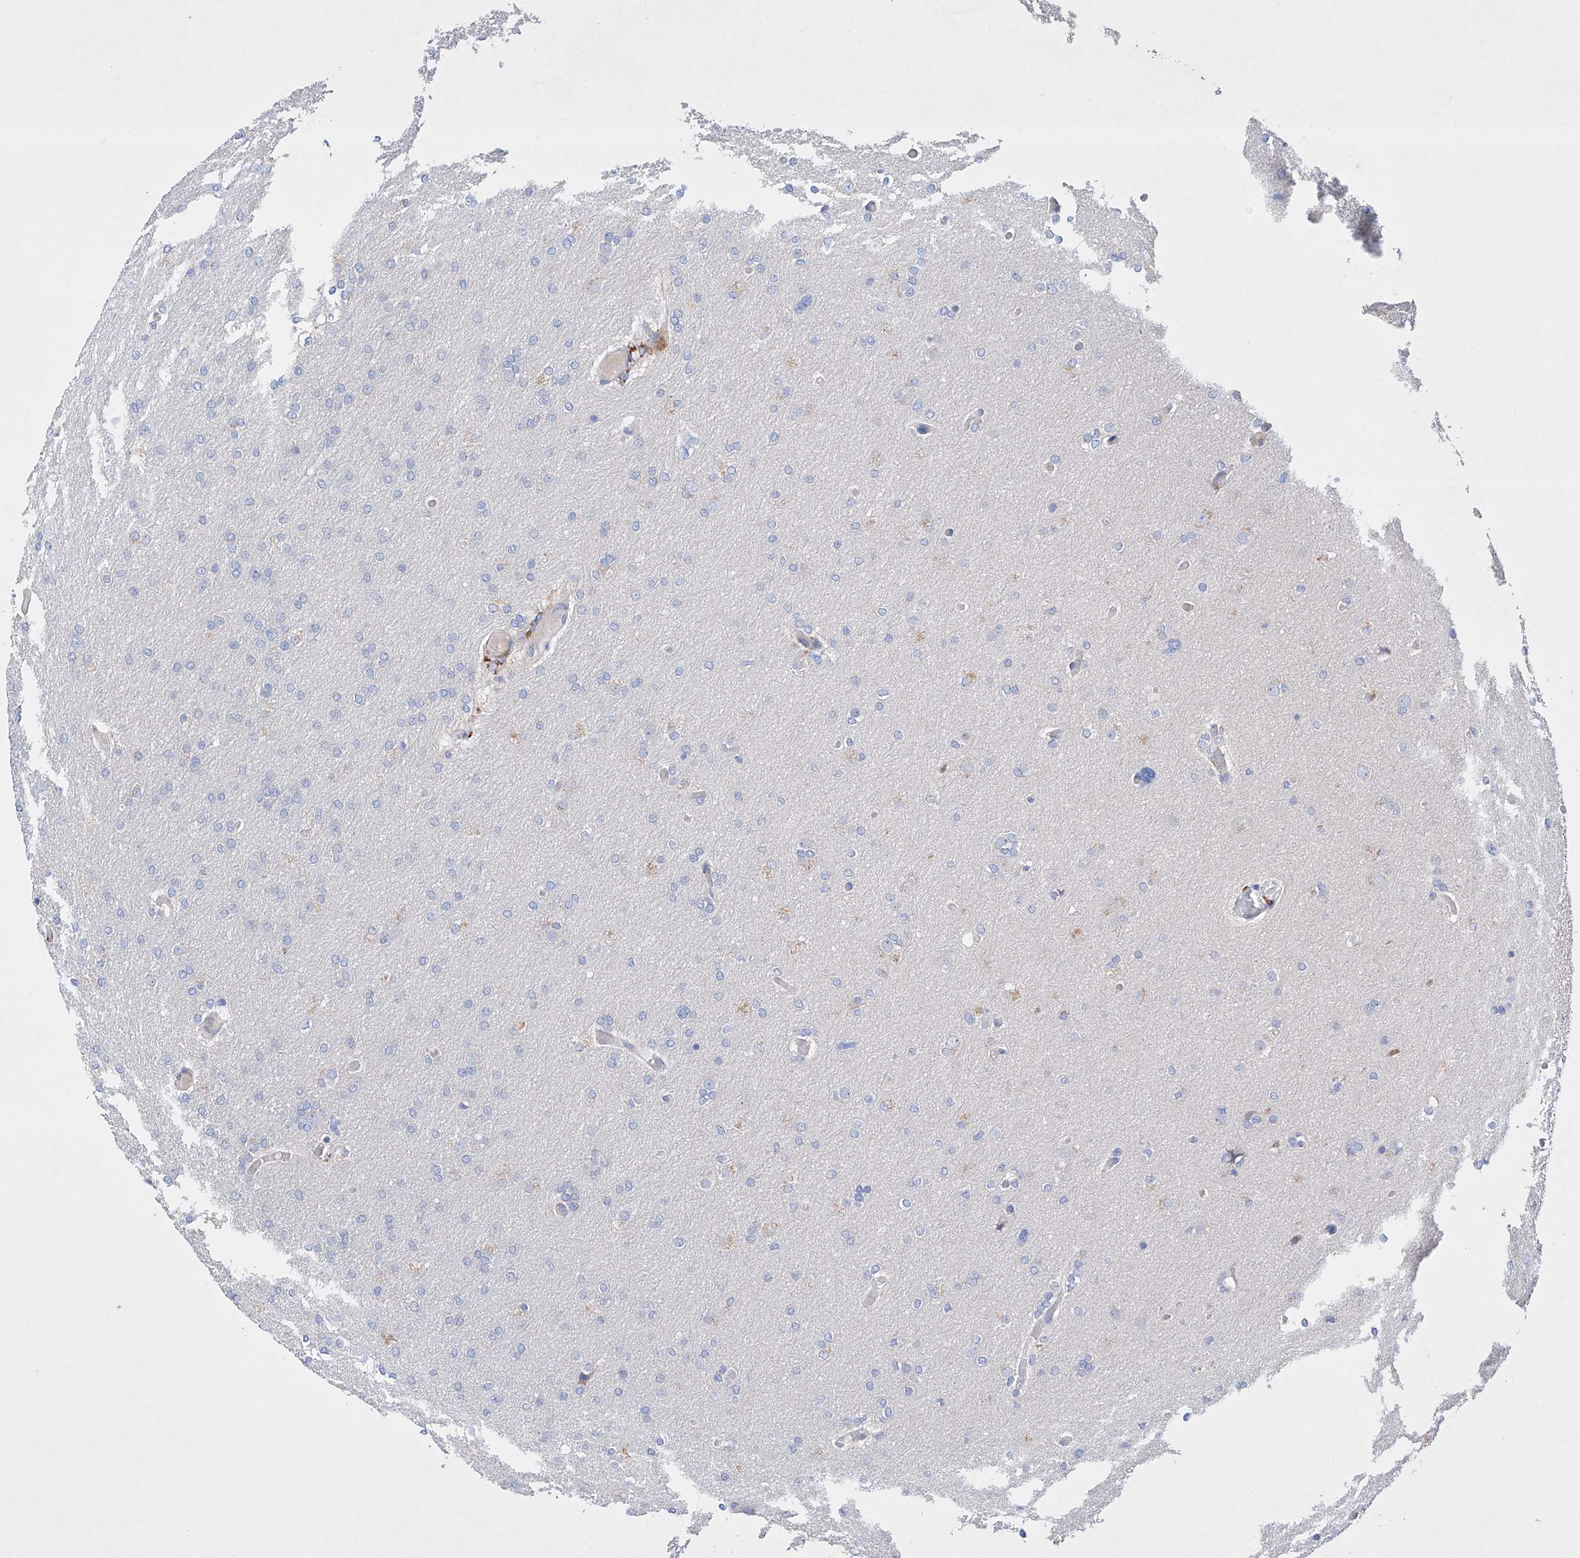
{"staining": {"intensity": "negative", "quantity": "none", "location": "none"}, "tissue": "glioma", "cell_type": "Tumor cells", "image_type": "cancer", "snomed": [{"axis": "morphology", "description": "Glioma, malignant, High grade"}, {"axis": "topography", "description": "Cerebral cortex"}], "caption": "High magnification brightfield microscopy of malignant glioma (high-grade) stained with DAB (brown) and counterstained with hematoxylin (blue): tumor cells show no significant expression.", "gene": "AFG1L", "patient": {"sex": "female", "age": 36}}